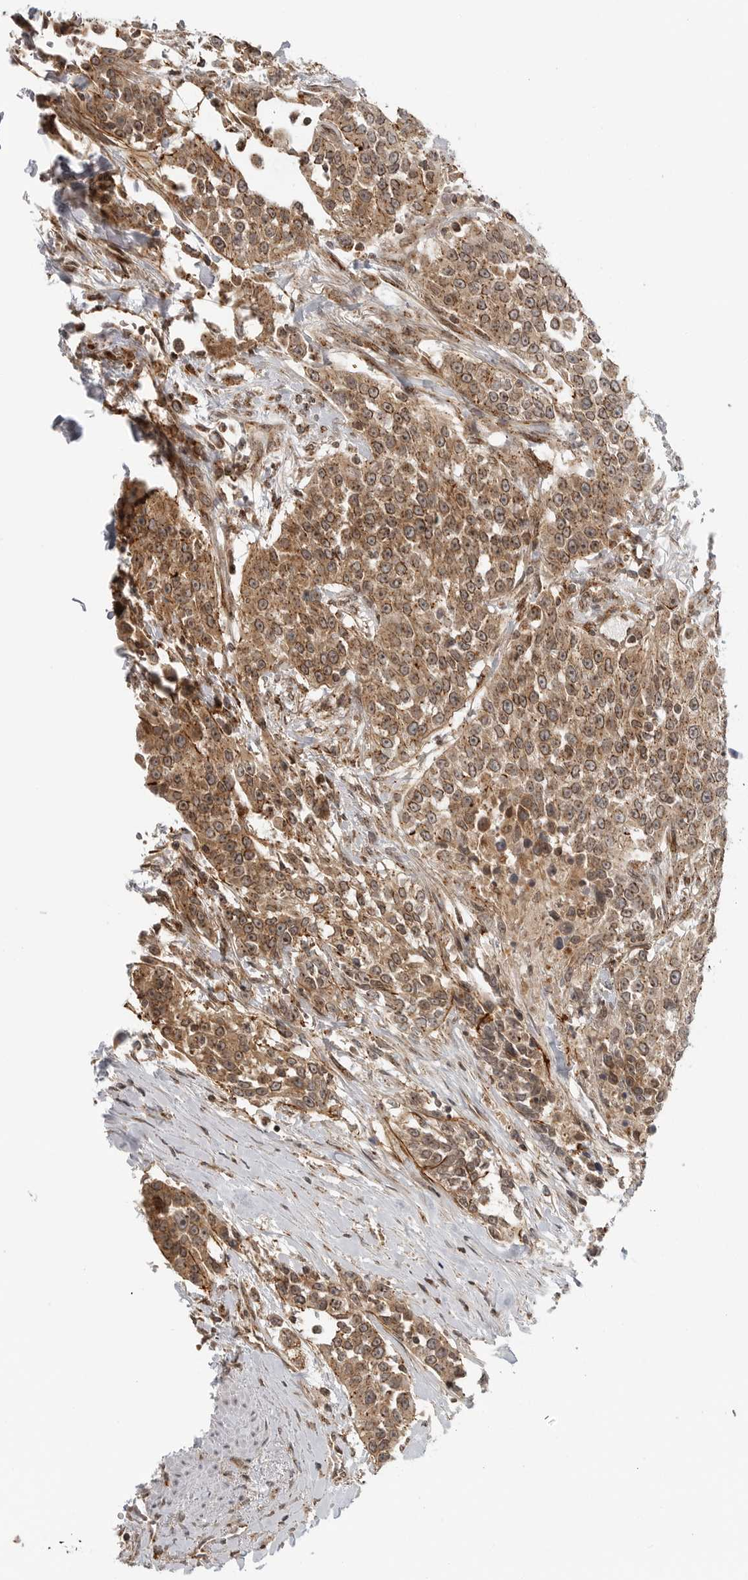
{"staining": {"intensity": "moderate", "quantity": ">75%", "location": "cytoplasmic/membranous"}, "tissue": "urothelial cancer", "cell_type": "Tumor cells", "image_type": "cancer", "snomed": [{"axis": "morphology", "description": "Urothelial carcinoma, High grade"}, {"axis": "topography", "description": "Urinary bladder"}], "caption": "A brown stain highlights moderate cytoplasmic/membranous expression of a protein in human high-grade urothelial carcinoma tumor cells.", "gene": "COPA", "patient": {"sex": "female", "age": 80}}